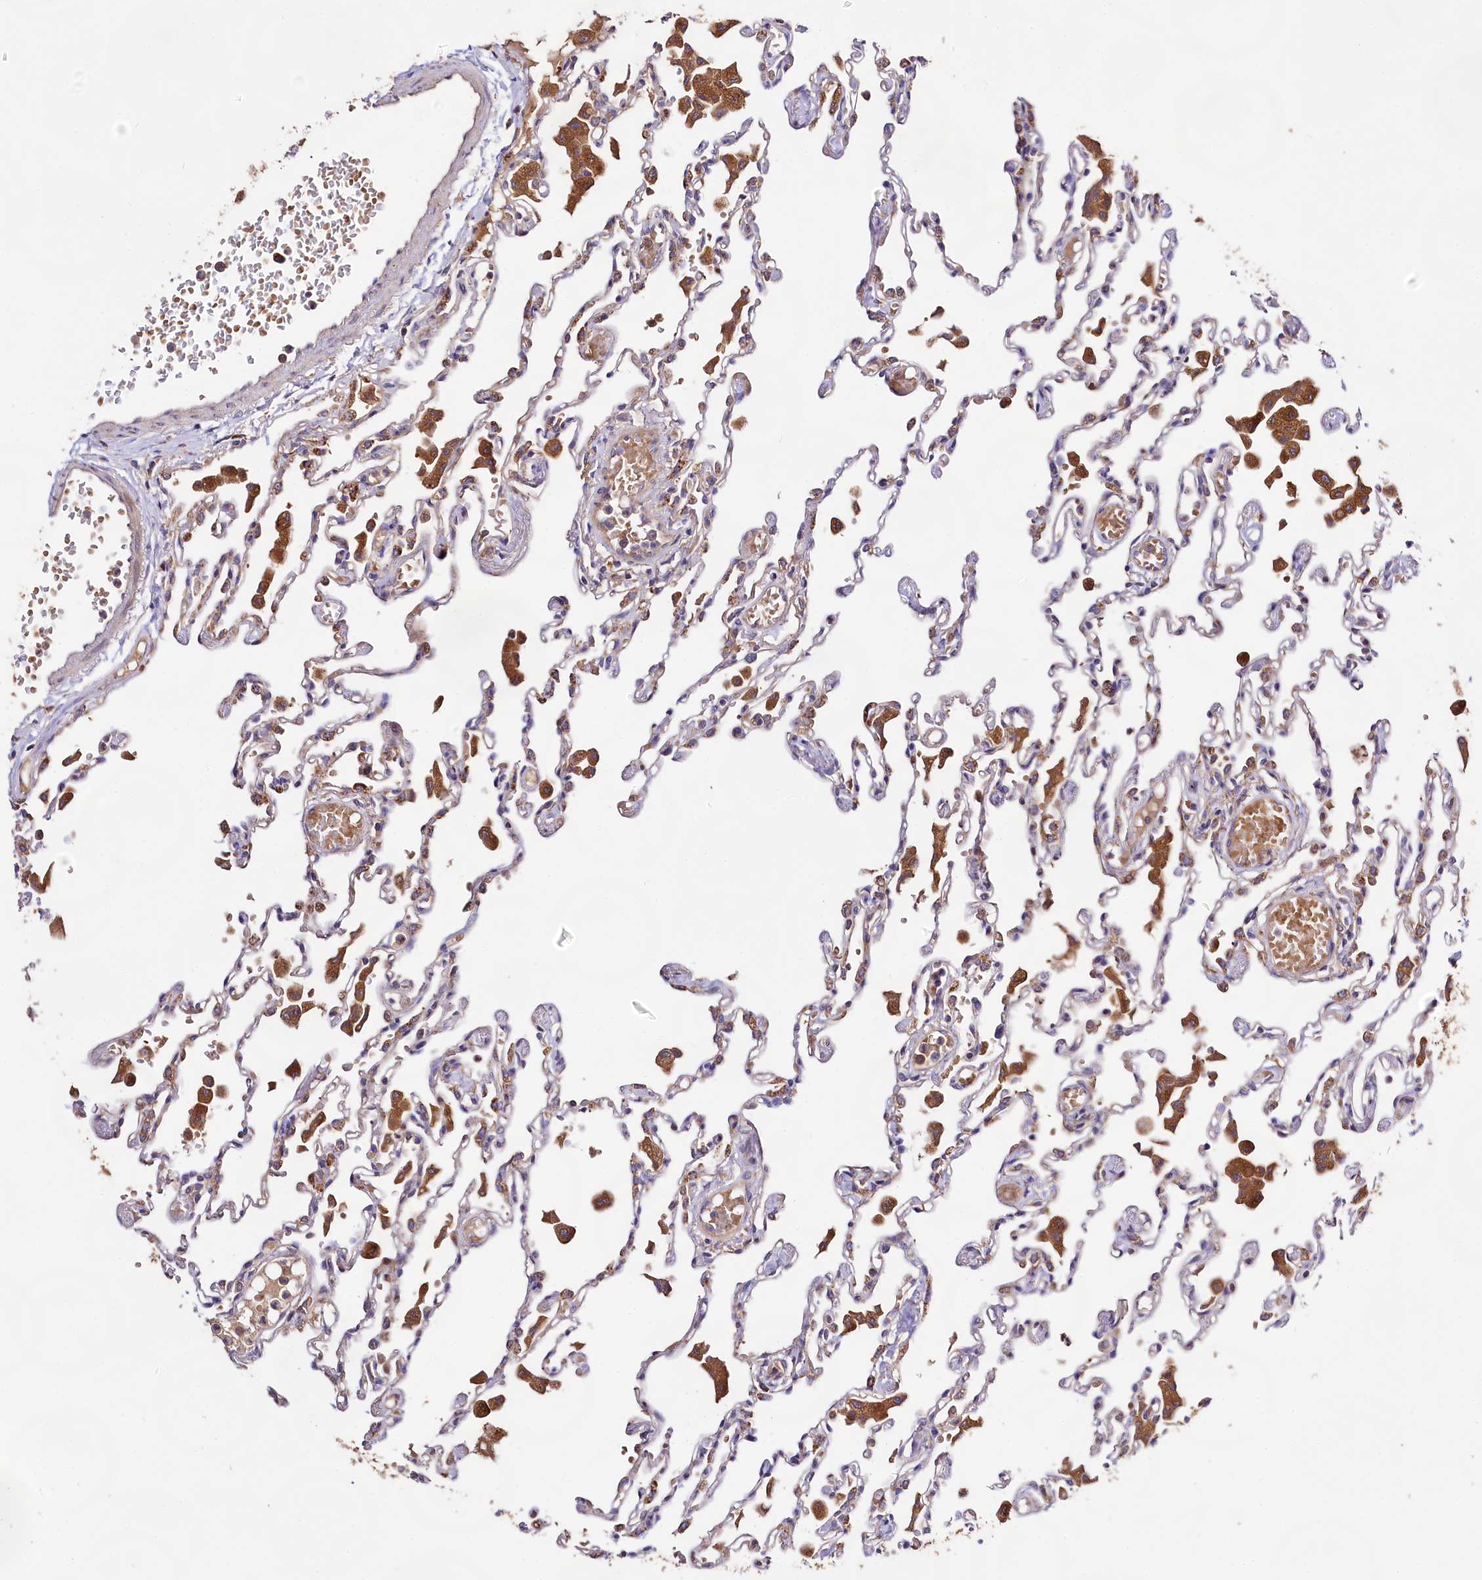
{"staining": {"intensity": "moderate", "quantity": "<25%", "location": "cytoplasmic/membranous"}, "tissue": "lung", "cell_type": "Alveolar cells", "image_type": "normal", "snomed": [{"axis": "morphology", "description": "Normal tissue, NOS"}, {"axis": "topography", "description": "Bronchus"}, {"axis": "topography", "description": "Lung"}], "caption": "Brown immunohistochemical staining in benign human lung shows moderate cytoplasmic/membranous expression in about <25% of alveolar cells. Nuclei are stained in blue.", "gene": "DMXL2", "patient": {"sex": "female", "age": 49}}